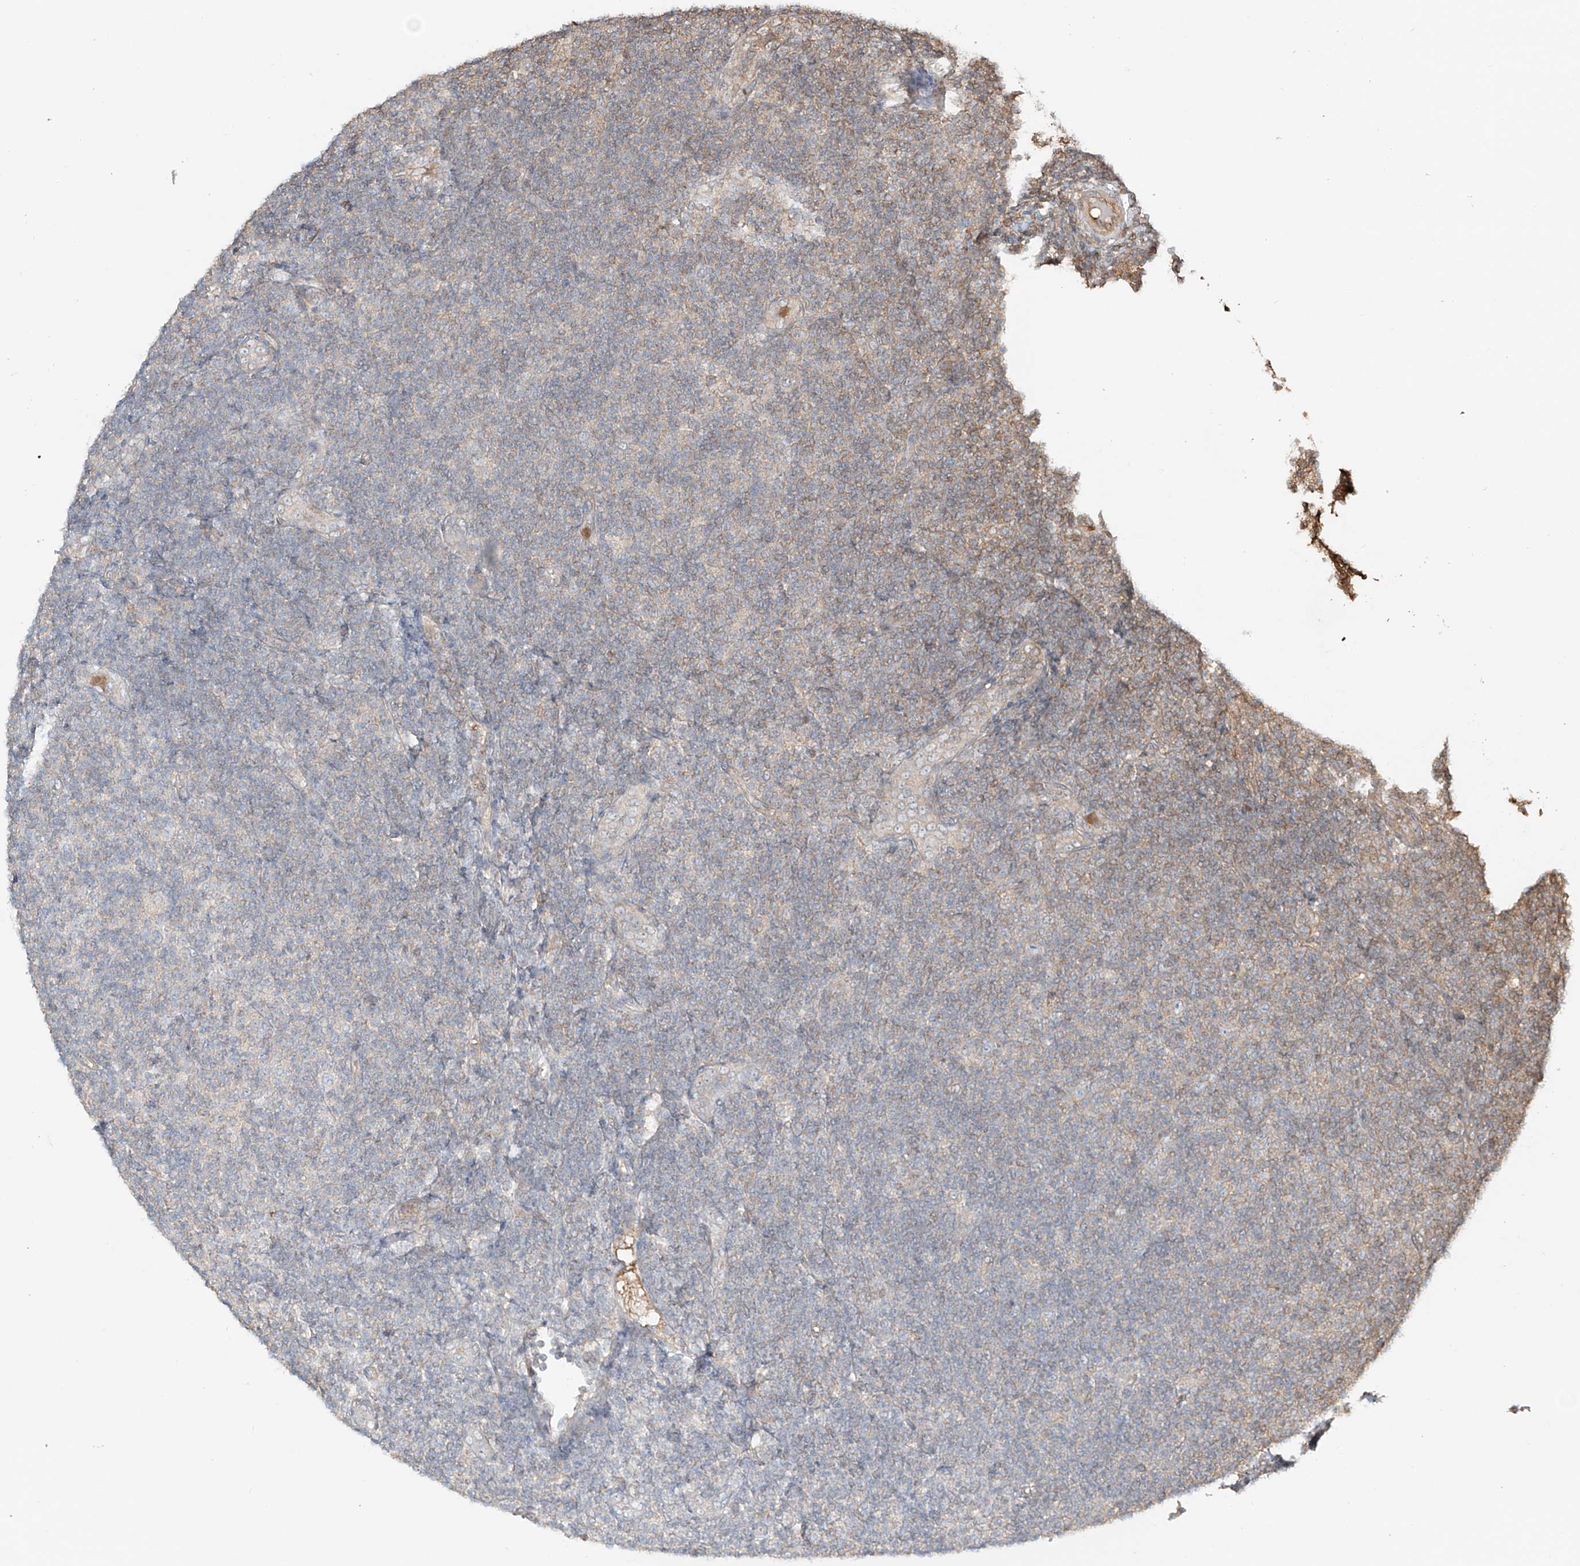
{"staining": {"intensity": "weak", "quantity": "25%-75%", "location": "cytoplasmic/membranous"}, "tissue": "lymphoma", "cell_type": "Tumor cells", "image_type": "cancer", "snomed": [{"axis": "morphology", "description": "Malignant lymphoma, non-Hodgkin's type, Low grade"}, {"axis": "topography", "description": "Lymph node"}], "caption": "A photomicrograph of human lymphoma stained for a protein exhibits weak cytoplasmic/membranous brown staining in tumor cells. (Brightfield microscopy of DAB IHC at high magnification).", "gene": "ERO1A", "patient": {"sex": "male", "age": 83}}